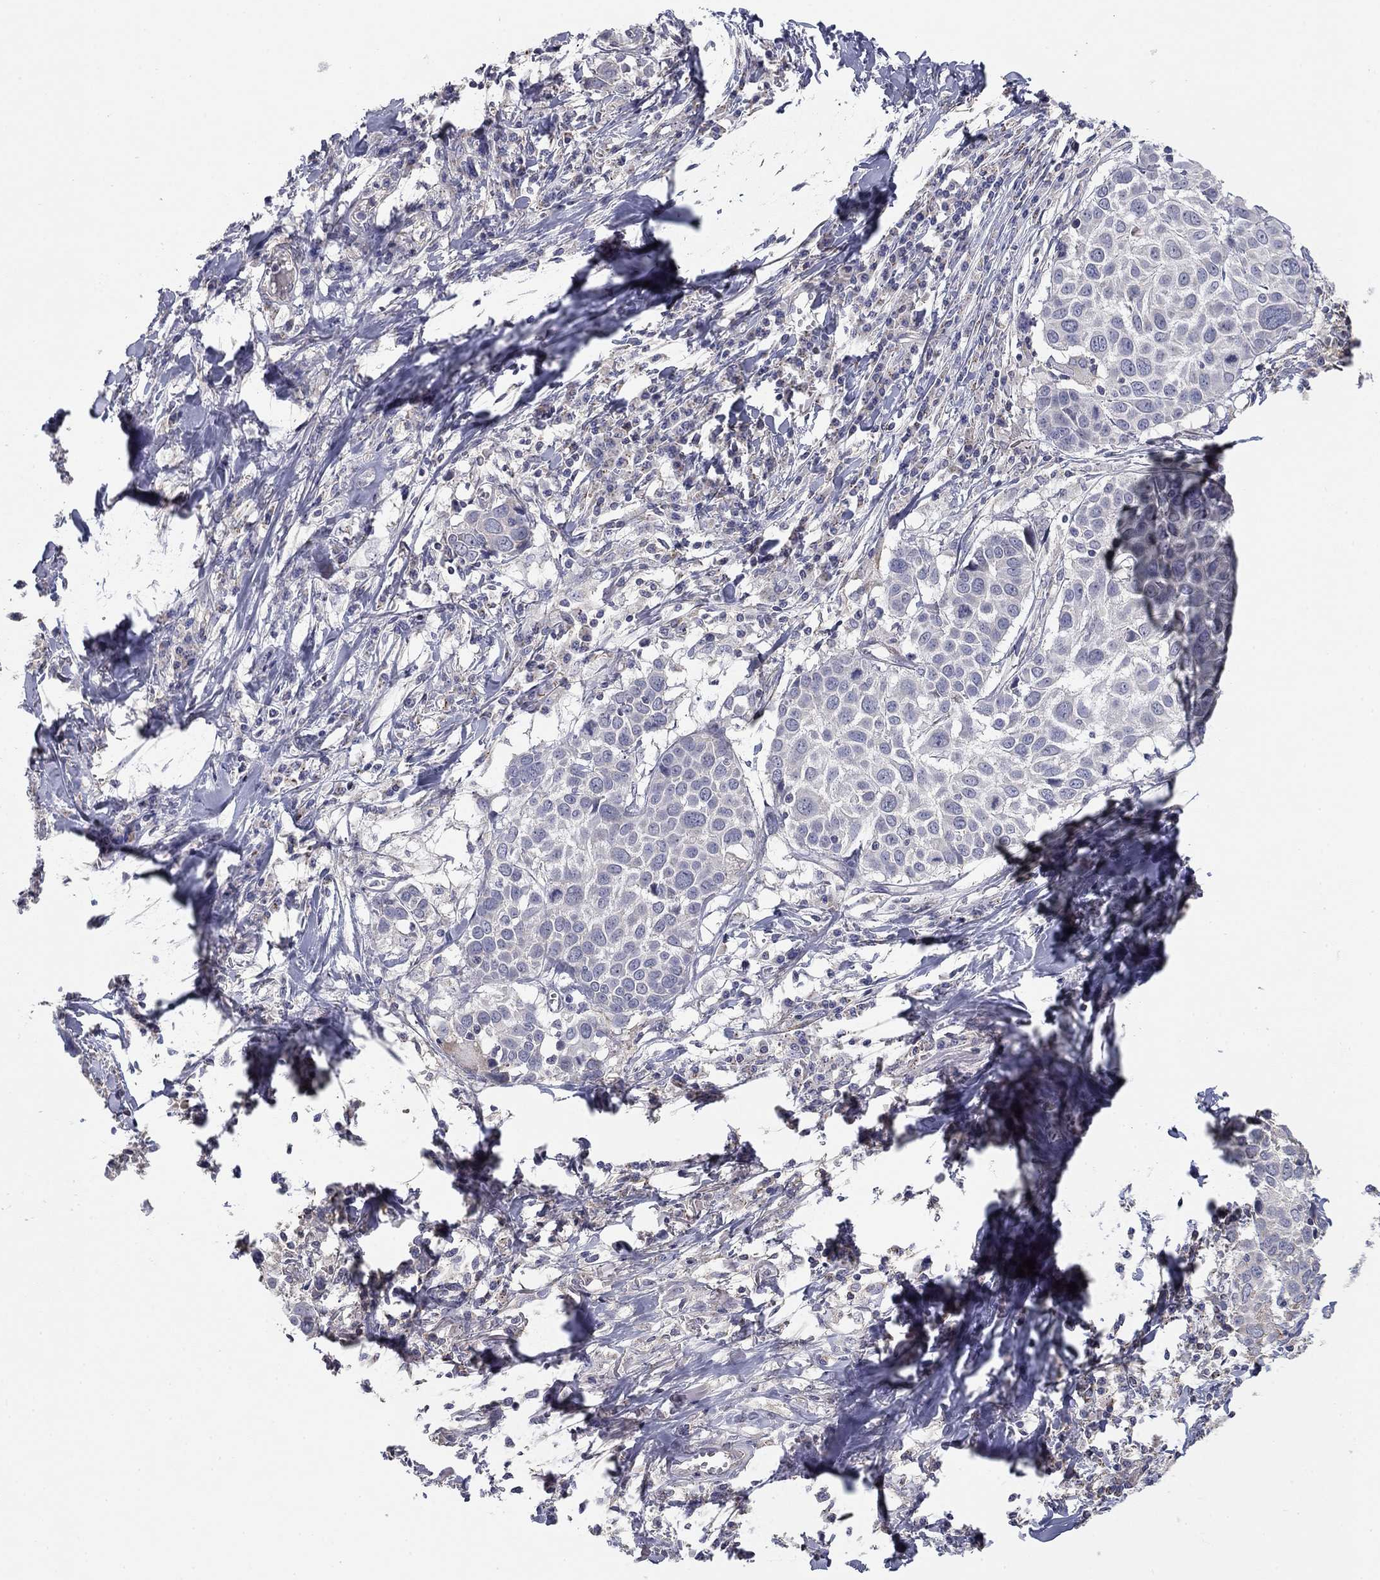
{"staining": {"intensity": "negative", "quantity": "none", "location": "none"}, "tissue": "lung cancer", "cell_type": "Tumor cells", "image_type": "cancer", "snomed": [{"axis": "morphology", "description": "Squamous cell carcinoma, NOS"}, {"axis": "topography", "description": "Lung"}], "caption": "The immunohistochemistry (IHC) micrograph has no significant expression in tumor cells of squamous cell carcinoma (lung) tissue.", "gene": "SEPTIN3", "patient": {"sex": "male", "age": 57}}